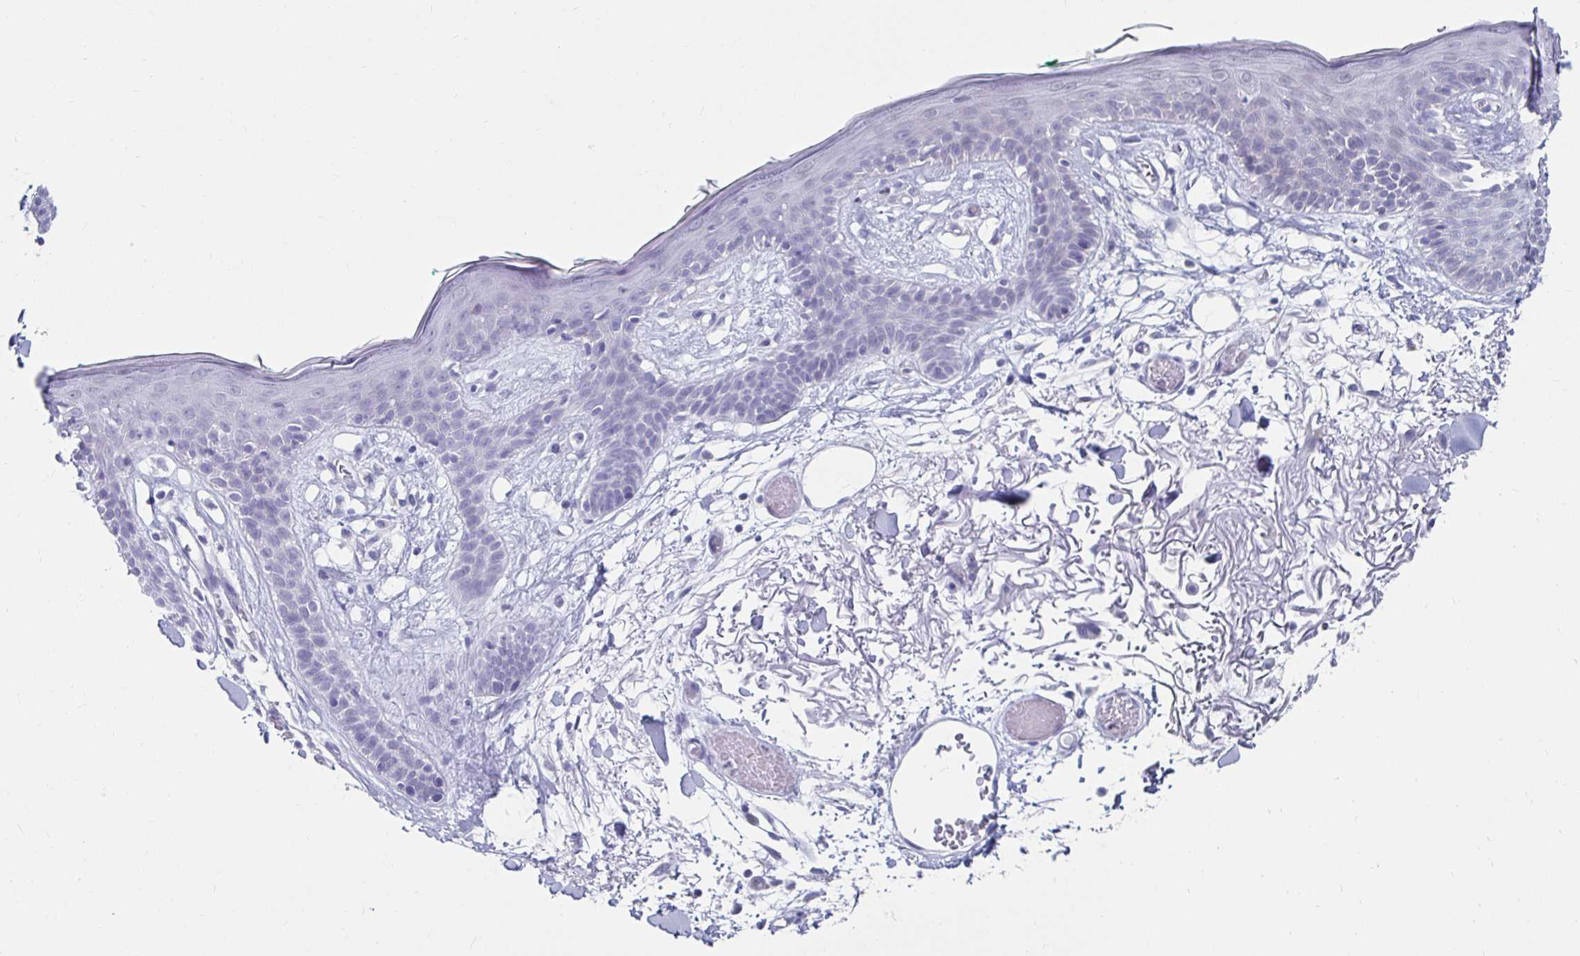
{"staining": {"intensity": "negative", "quantity": "none", "location": "none"}, "tissue": "skin", "cell_type": "Fibroblasts", "image_type": "normal", "snomed": [{"axis": "morphology", "description": "Normal tissue, NOS"}, {"axis": "topography", "description": "Skin"}], "caption": "The histopathology image reveals no significant positivity in fibroblasts of skin. The staining was performed using DAB (3,3'-diaminobenzidine) to visualize the protein expression in brown, while the nuclei were stained in blue with hematoxylin (Magnification: 20x).", "gene": "NOCT", "patient": {"sex": "male", "age": 79}}